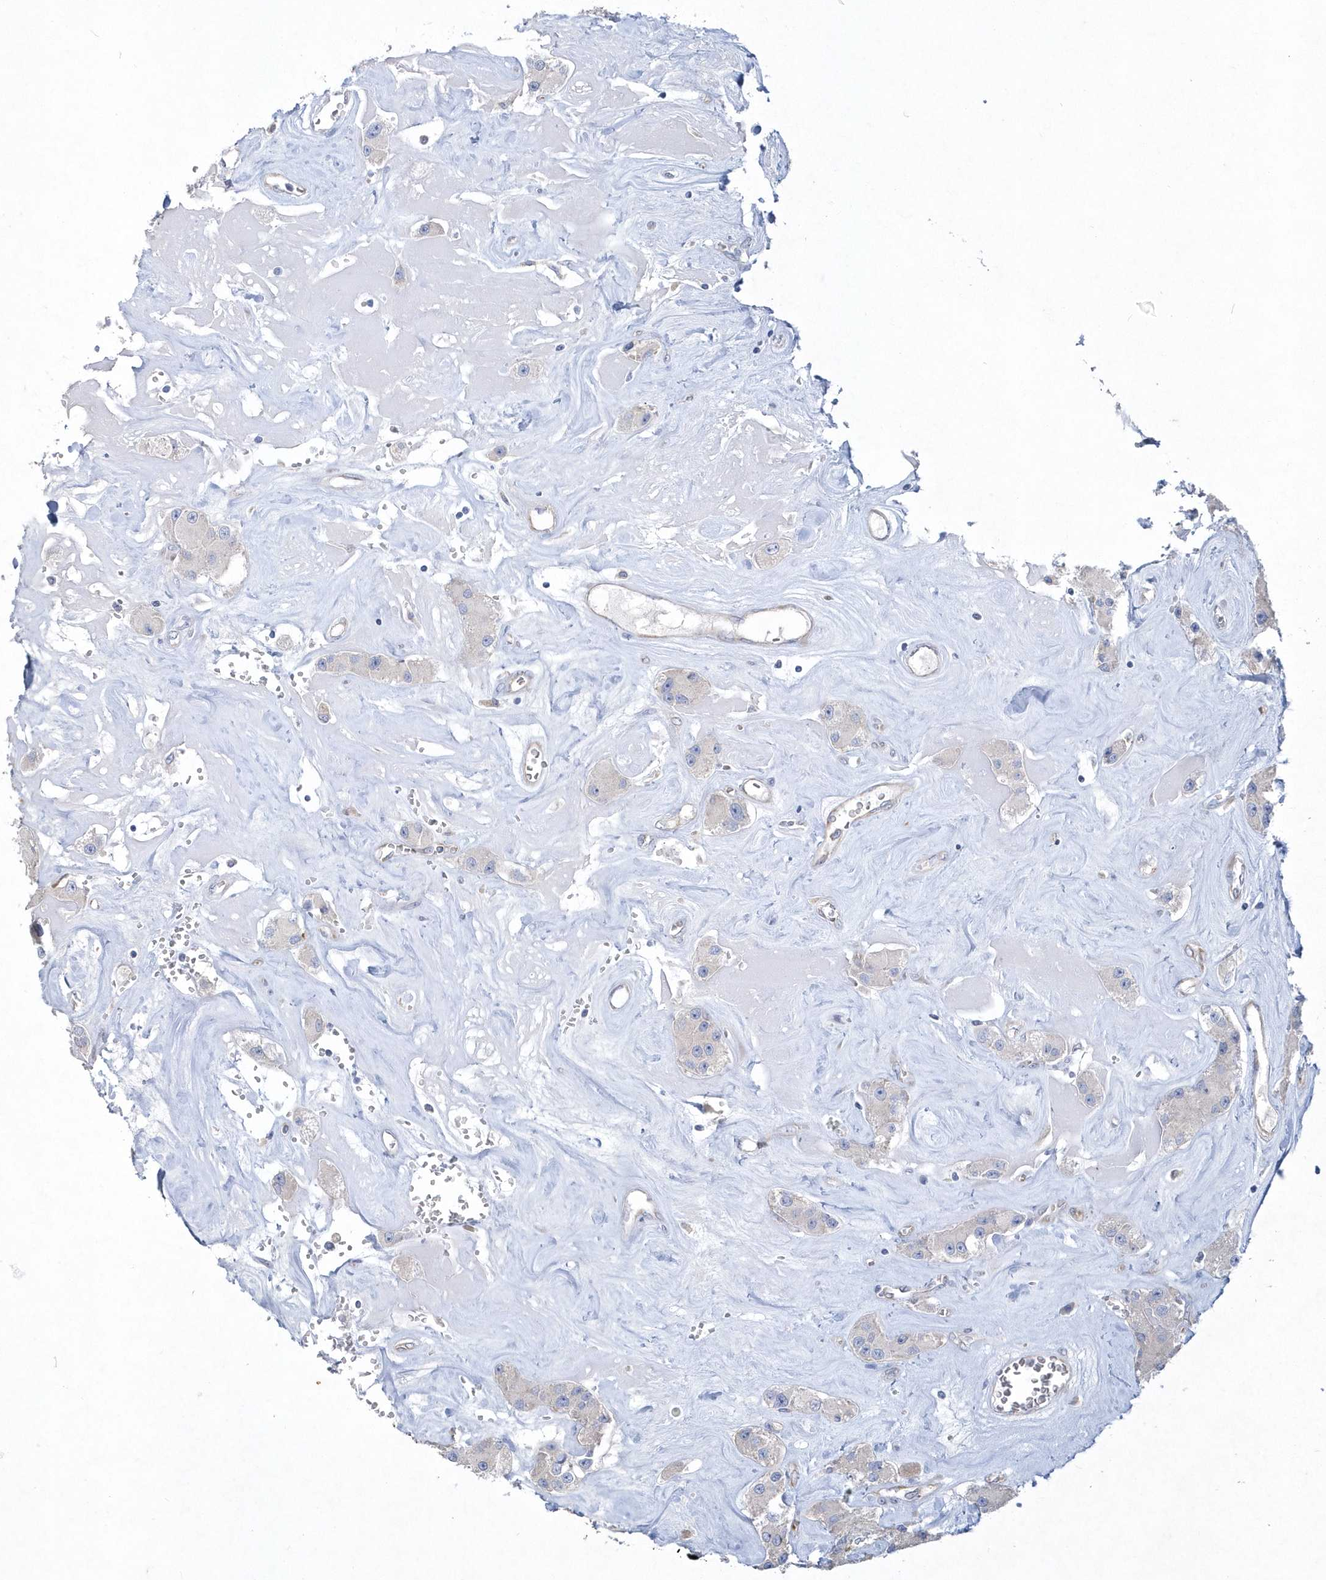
{"staining": {"intensity": "negative", "quantity": "none", "location": "none"}, "tissue": "carcinoid", "cell_type": "Tumor cells", "image_type": "cancer", "snomed": [{"axis": "morphology", "description": "Carcinoid, malignant, NOS"}, {"axis": "topography", "description": "Pancreas"}], "caption": "An immunohistochemistry image of carcinoid is shown. There is no staining in tumor cells of carcinoid.", "gene": "DGAT1", "patient": {"sex": "male", "age": 41}}